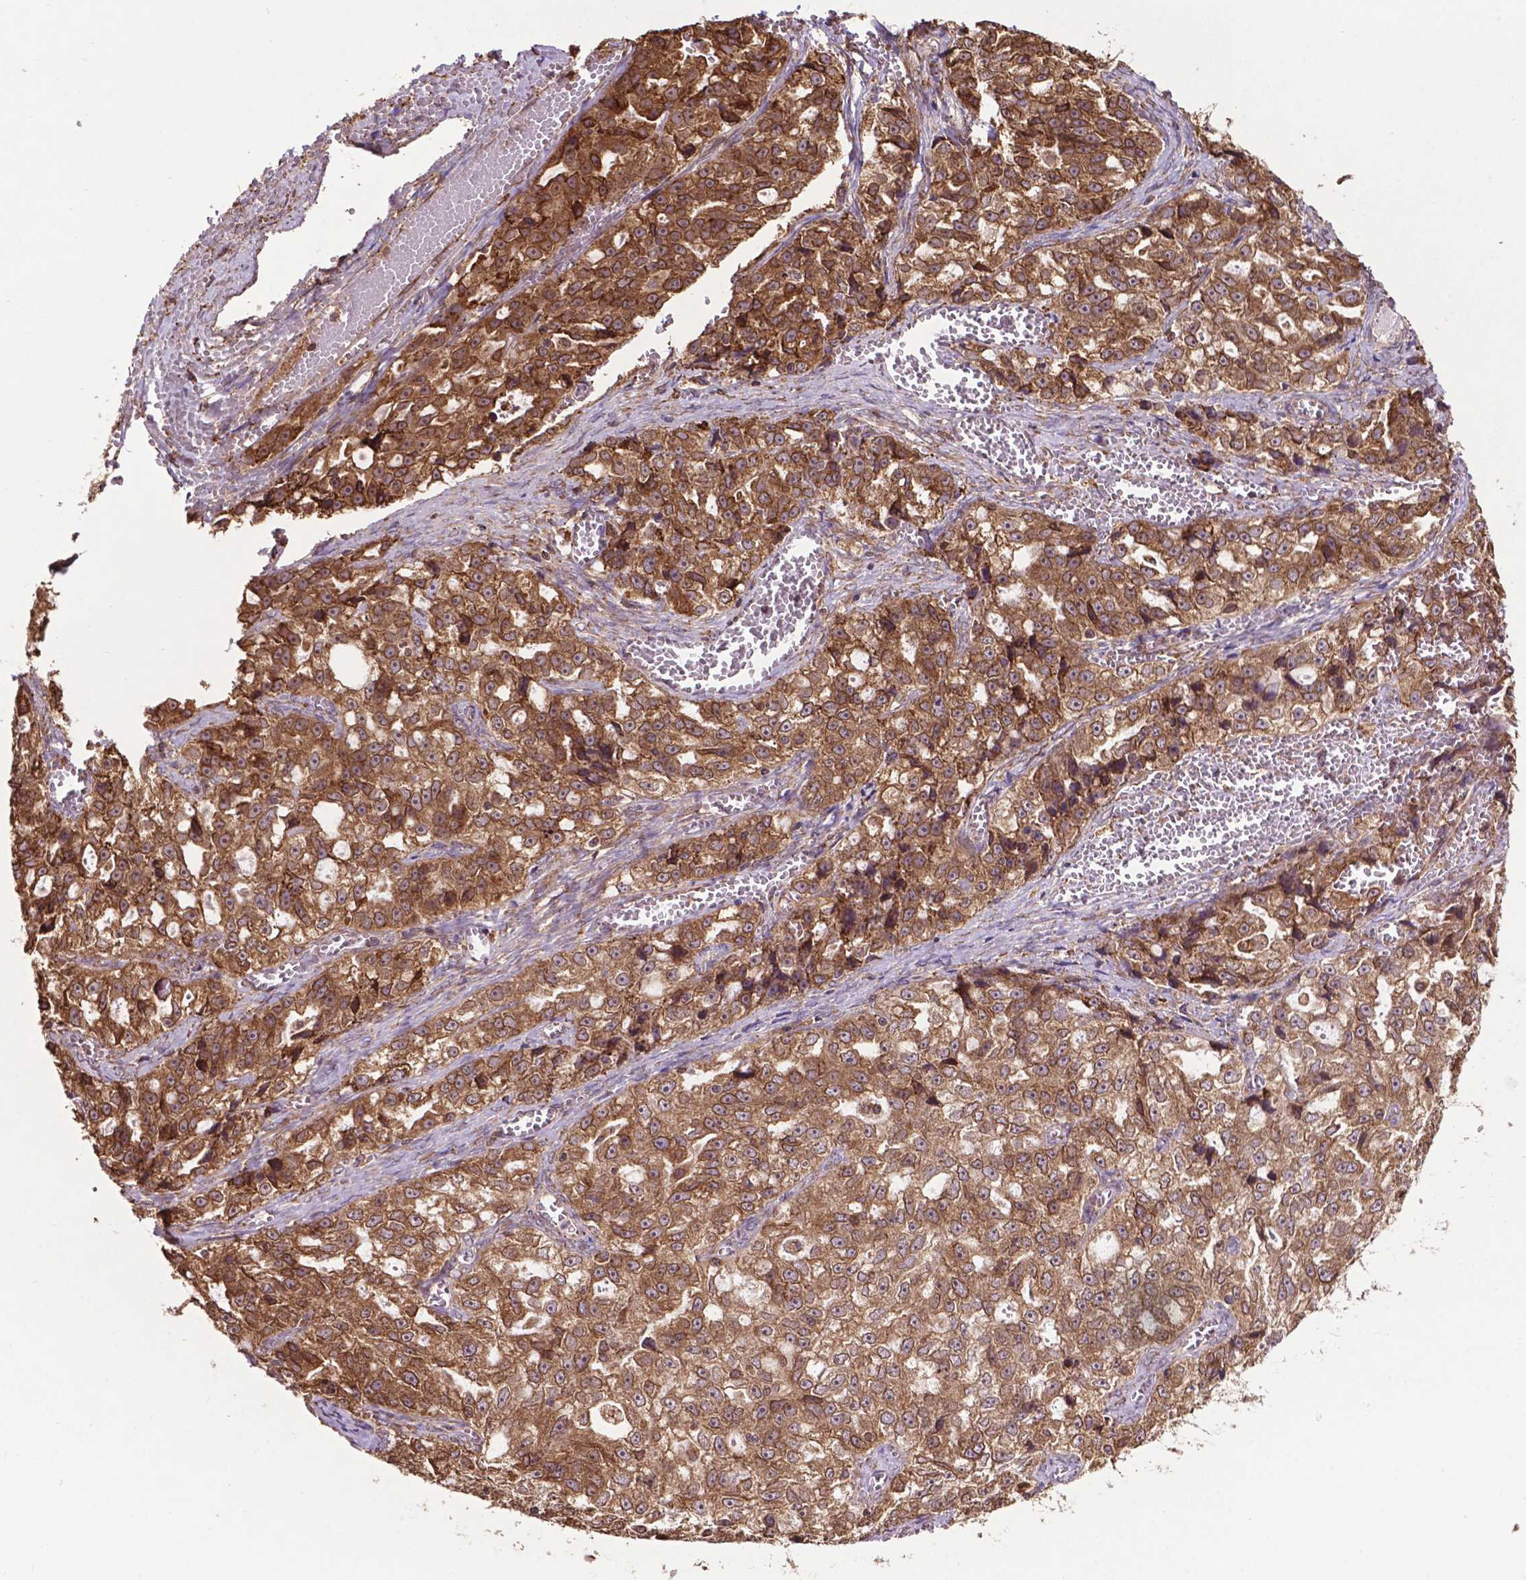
{"staining": {"intensity": "moderate", "quantity": ">75%", "location": "cytoplasmic/membranous,nuclear"}, "tissue": "ovarian cancer", "cell_type": "Tumor cells", "image_type": "cancer", "snomed": [{"axis": "morphology", "description": "Cystadenocarcinoma, serous, NOS"}, {"axis": "topography", "description": "Ovary"}], "caption": "Immunohistochemistry image of neoplastic tissue: serous cystadenocarcinoma (ovarian) stained using IHC demonstrates medium levels of moderate protein expression localized specifically in the cytoplasmic/membranous and nuclear of tumor cells, appearing as a cytoplasmic/membranous and nuclear brown color.", "gene": "GANAB", "patient": {"sex": "female", "age": 51}}